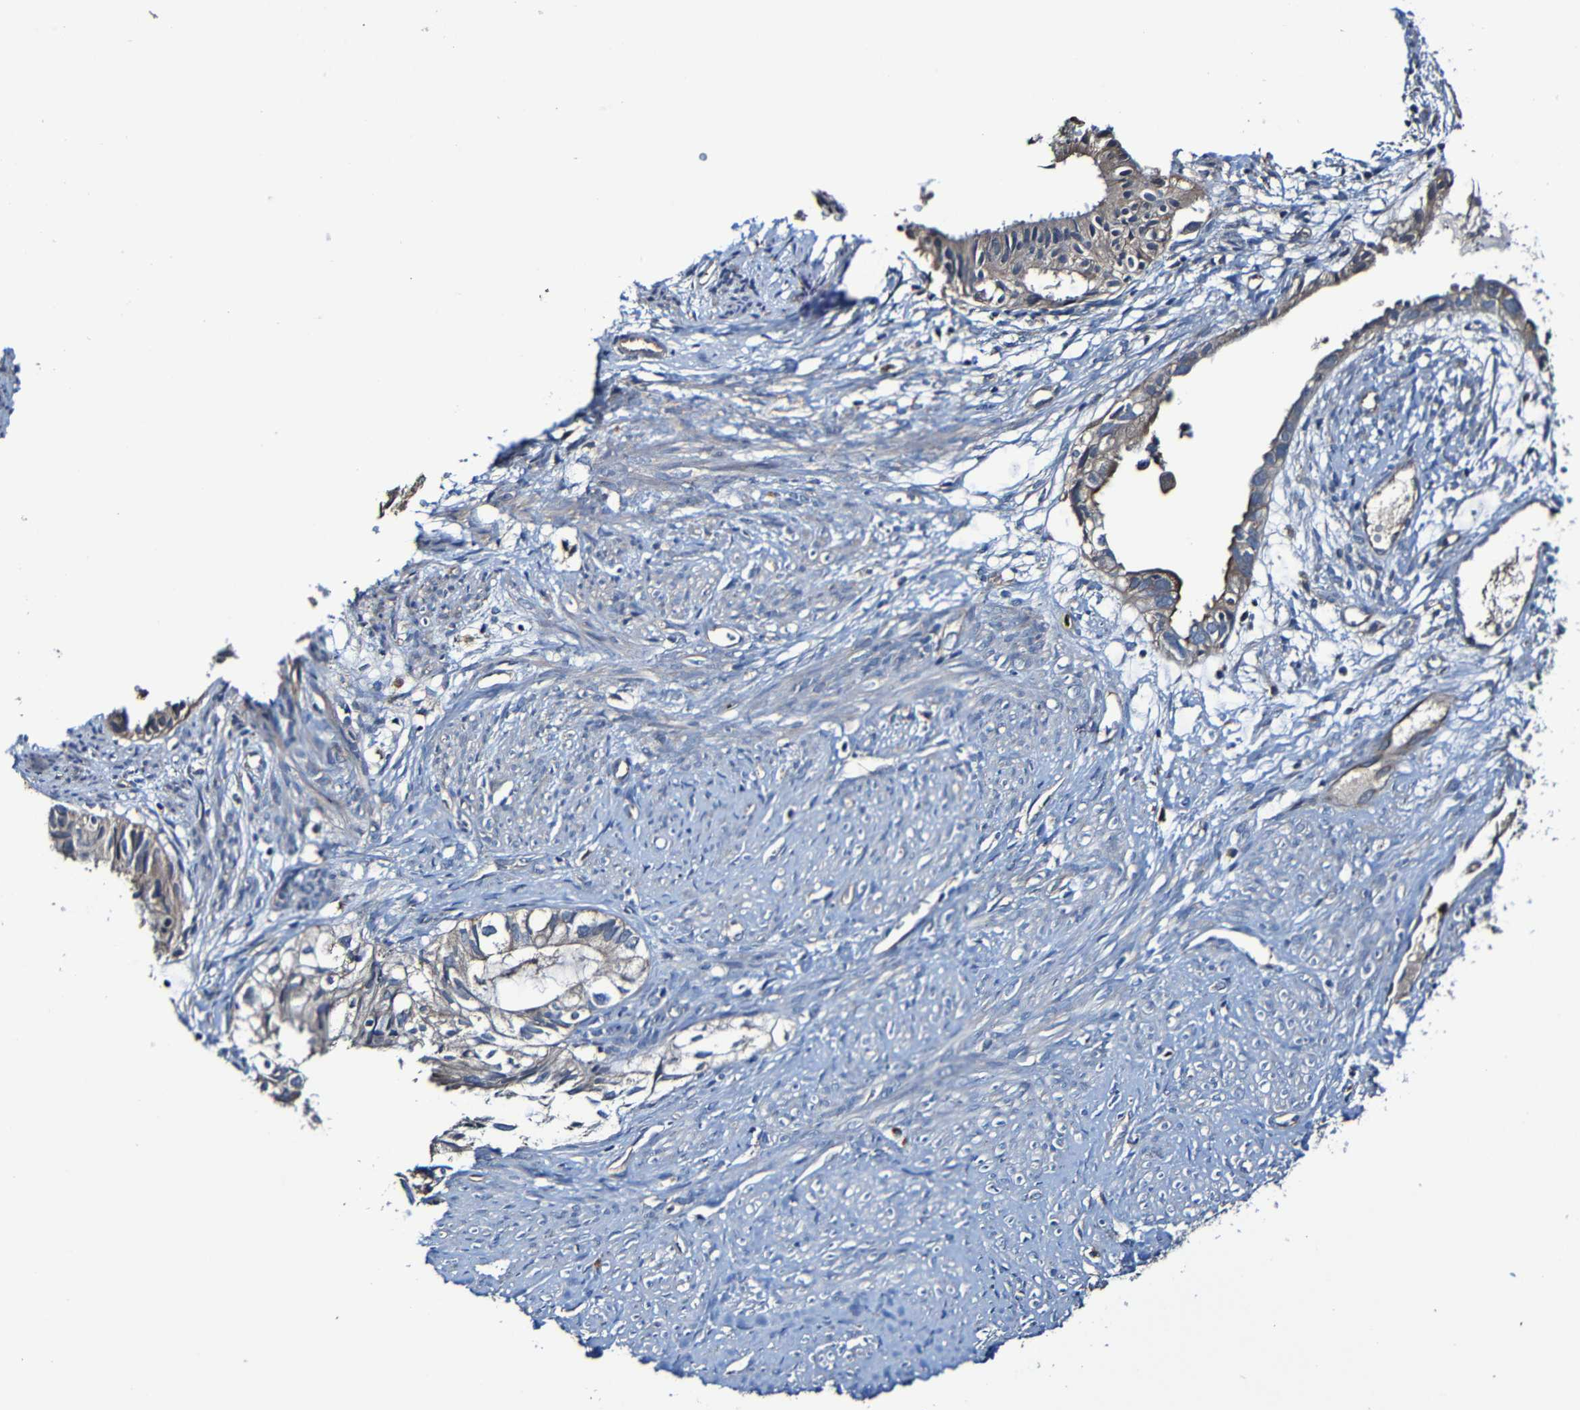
{"staining": {"intensity": "weak", "quantity": "25%-75%", "location": "cytoplasmic/membranous"}, "tissue": "cervical cancer", "cell_type": "Tumor cells", "image_type": "cancer", "snomed": [{"axis": "morphology", "description": "Normal tissue, NOS"}, {"axis": "morphology", "description": "Adenocarcinoma, NOS"}, {"axis": "topography", "description": "Cervix"}, {"axis": "topography", "description": "Endometrium"}], "caption": "The micrograph displays staining of adenocarcinoma (cervical), revealing weak cytoplasmic/membranous protein staining (brown color) within tumor cells.", "gene": "ADAM15", "patient": {"sex": "female", "age": 86}}